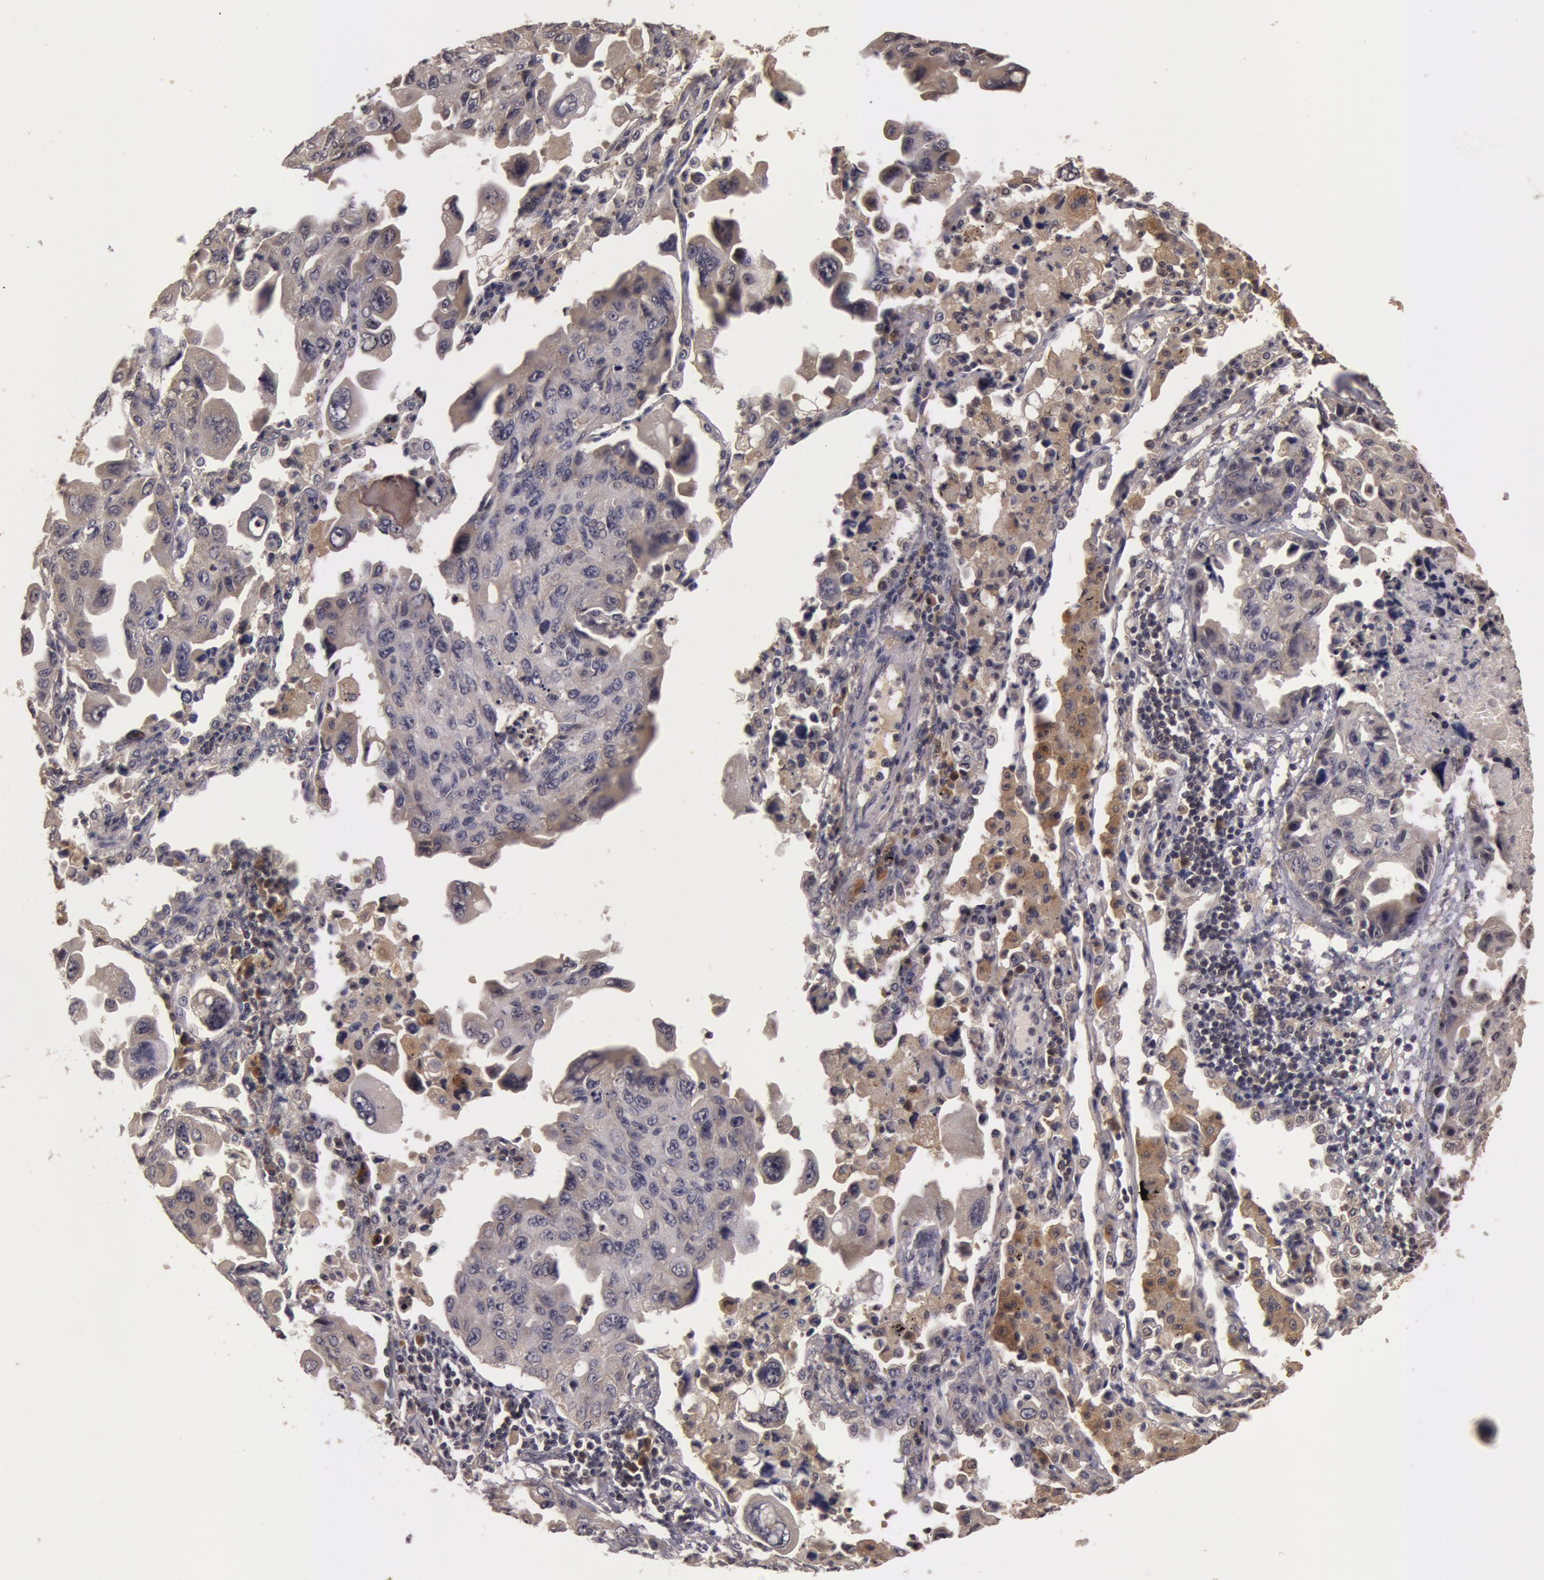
{"staining": {"intensity": "weak", "quantity": ">75%", "location": "cytoplasmic/membranous"}, "tissue": "lung cancer", "cell_type": "Tumor cells", "image_type": "cancer", "snomed": [{"axis": "morphology", "description": "Adenocarcinoma, NOS"}, {"axis": "topography", "description": "Lung"}], "caption": "Human lung cancer stained with a brown dye exhibits weak cytoplasmic/membranous positive expression in about >75% of tumor cells.", "gene": "BCHE", "patient": {"sex": "male", "age": 64}}